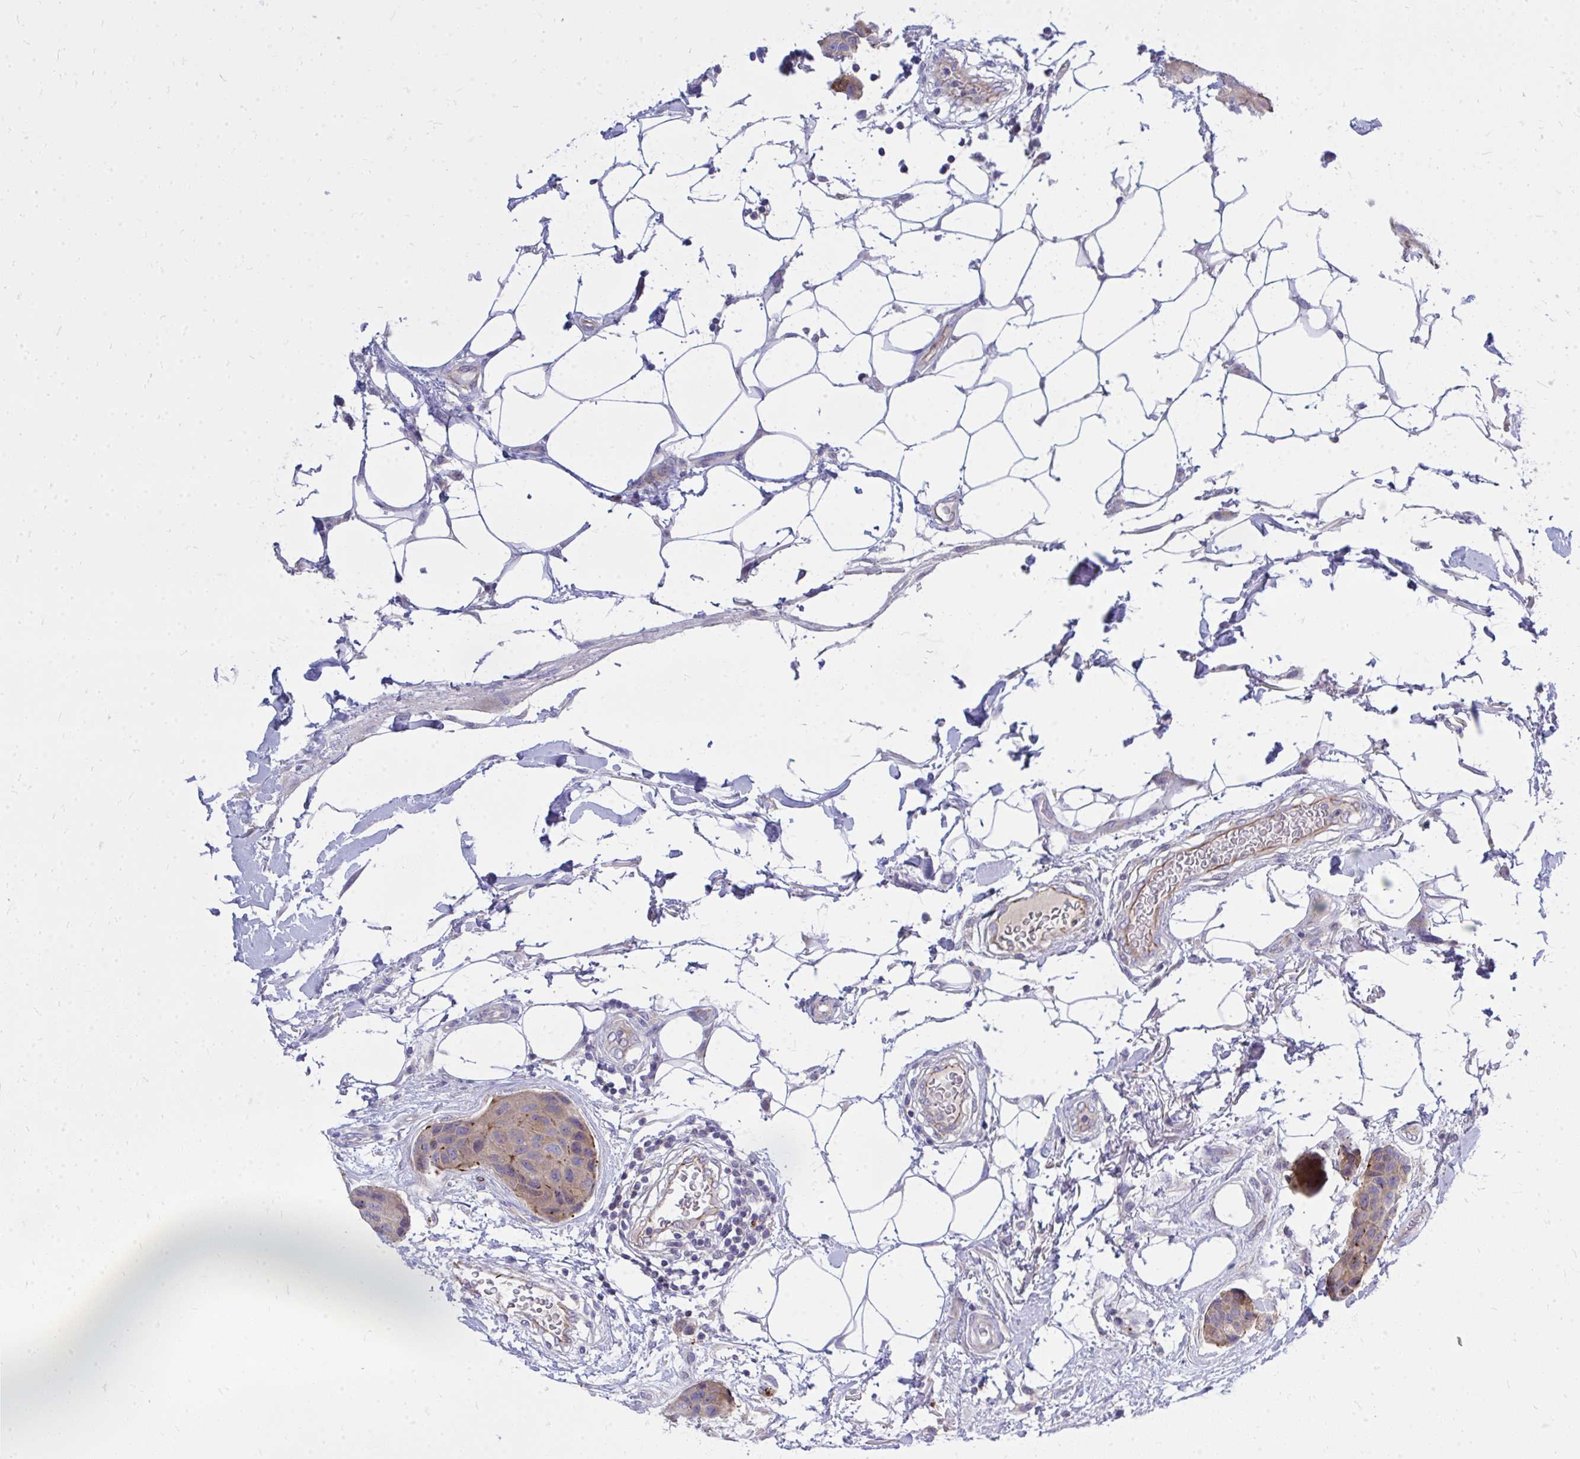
{"staining": {"intensity": "moderate", "quantity": "25%-75%", "location": "cytoplasmic/membranous"}, "tissue": "breast cancer", "cell_type": "Tumor cells", "image_type": "cancer", "snomed": [{"axis": "morphology", "description": "Duct carcinoma"}, {"axis": "topography", "description": "Breast"}, {"axis": "topography", "description": "Lymph node"}], "caption": "A histopathology image of human breast cancer stained for a protein demonstrates moderate cytoplasmic/membranous brown staining in tumor cells. (Stains: DAB in brown, nuclei in blue, Microscopy: brightfield microscopy at high magnification).", "gene": "TP53I11", "patient": {"sex": "female", "age": 80}}